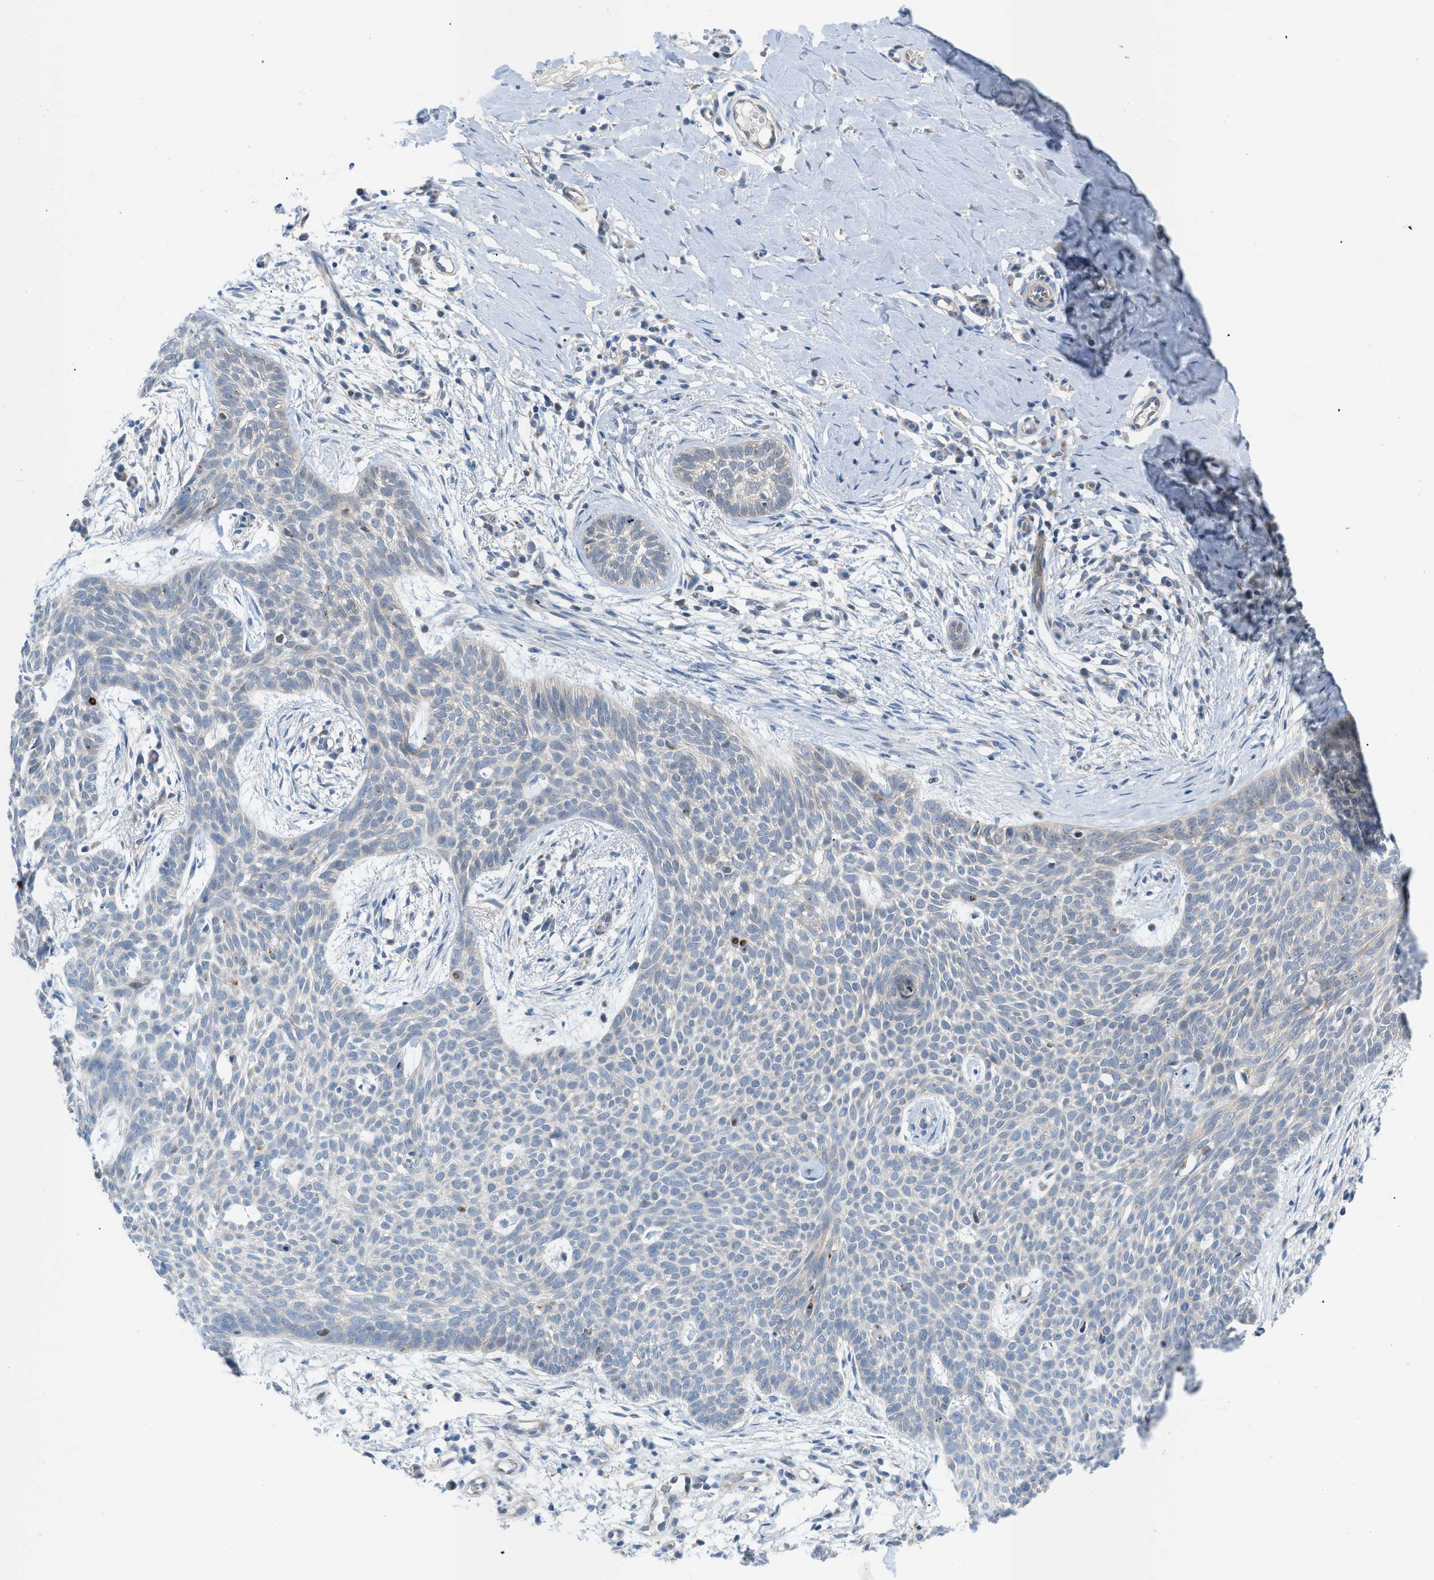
{"staining": {"intensity": "negative", "quantity": "none", "location": "none"}, "tissue": "skin cancer", "cell_type": "Tumor cells", "image_type": "cancer", "snomed": [{"axis": "morphology", "description": "Basal cell carcinoma"}, {"axis": "topography", "description": "Skin"}], "caption": "High power microscopy image of an immunohistochemistry photomicrograph of skin cancer (basal cell carcinoma), revealing no significant positivity in tumor cells.", "gene": "RBBP9", "patient": {"sex": "female", "age": 59}}